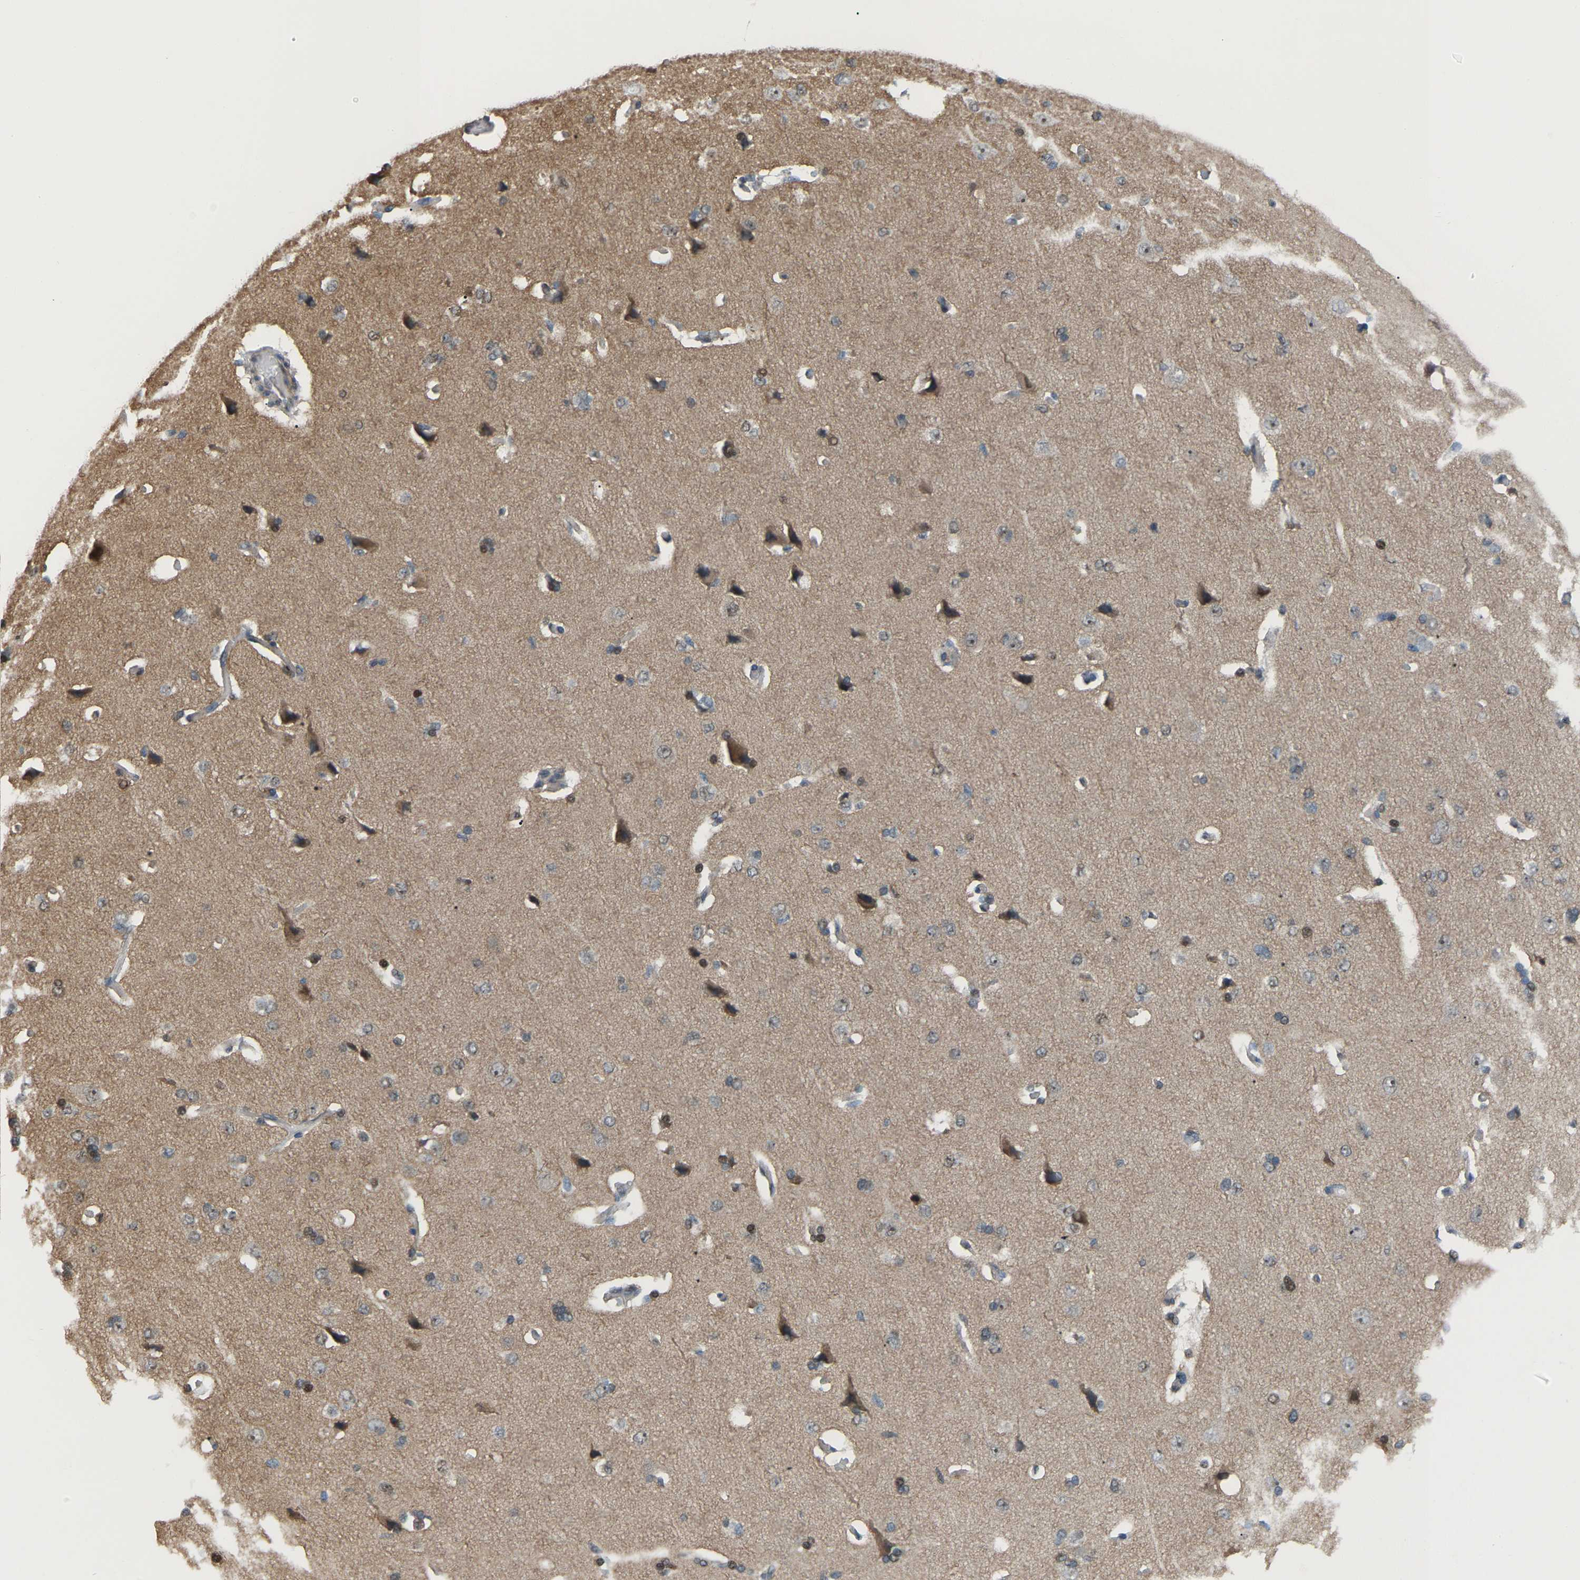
{"staining": {"intensity": "negative", "quantity": "none", "location": "none"}, "tissue": "cerebral cortex", "cell_type": "Endothelial cells", "image_type": "normal", "snomed": [{"axis": "morphology", "description": "Normal tissue, NOS"}, {"axis": "topography", "description": "Cerebral cortex"}], "caption": "A histopathology image of human cerebral cortex is negative for staining in endothelial cells.", "gene": "CROT", "patient": {"sex": "male", "age": 62}}